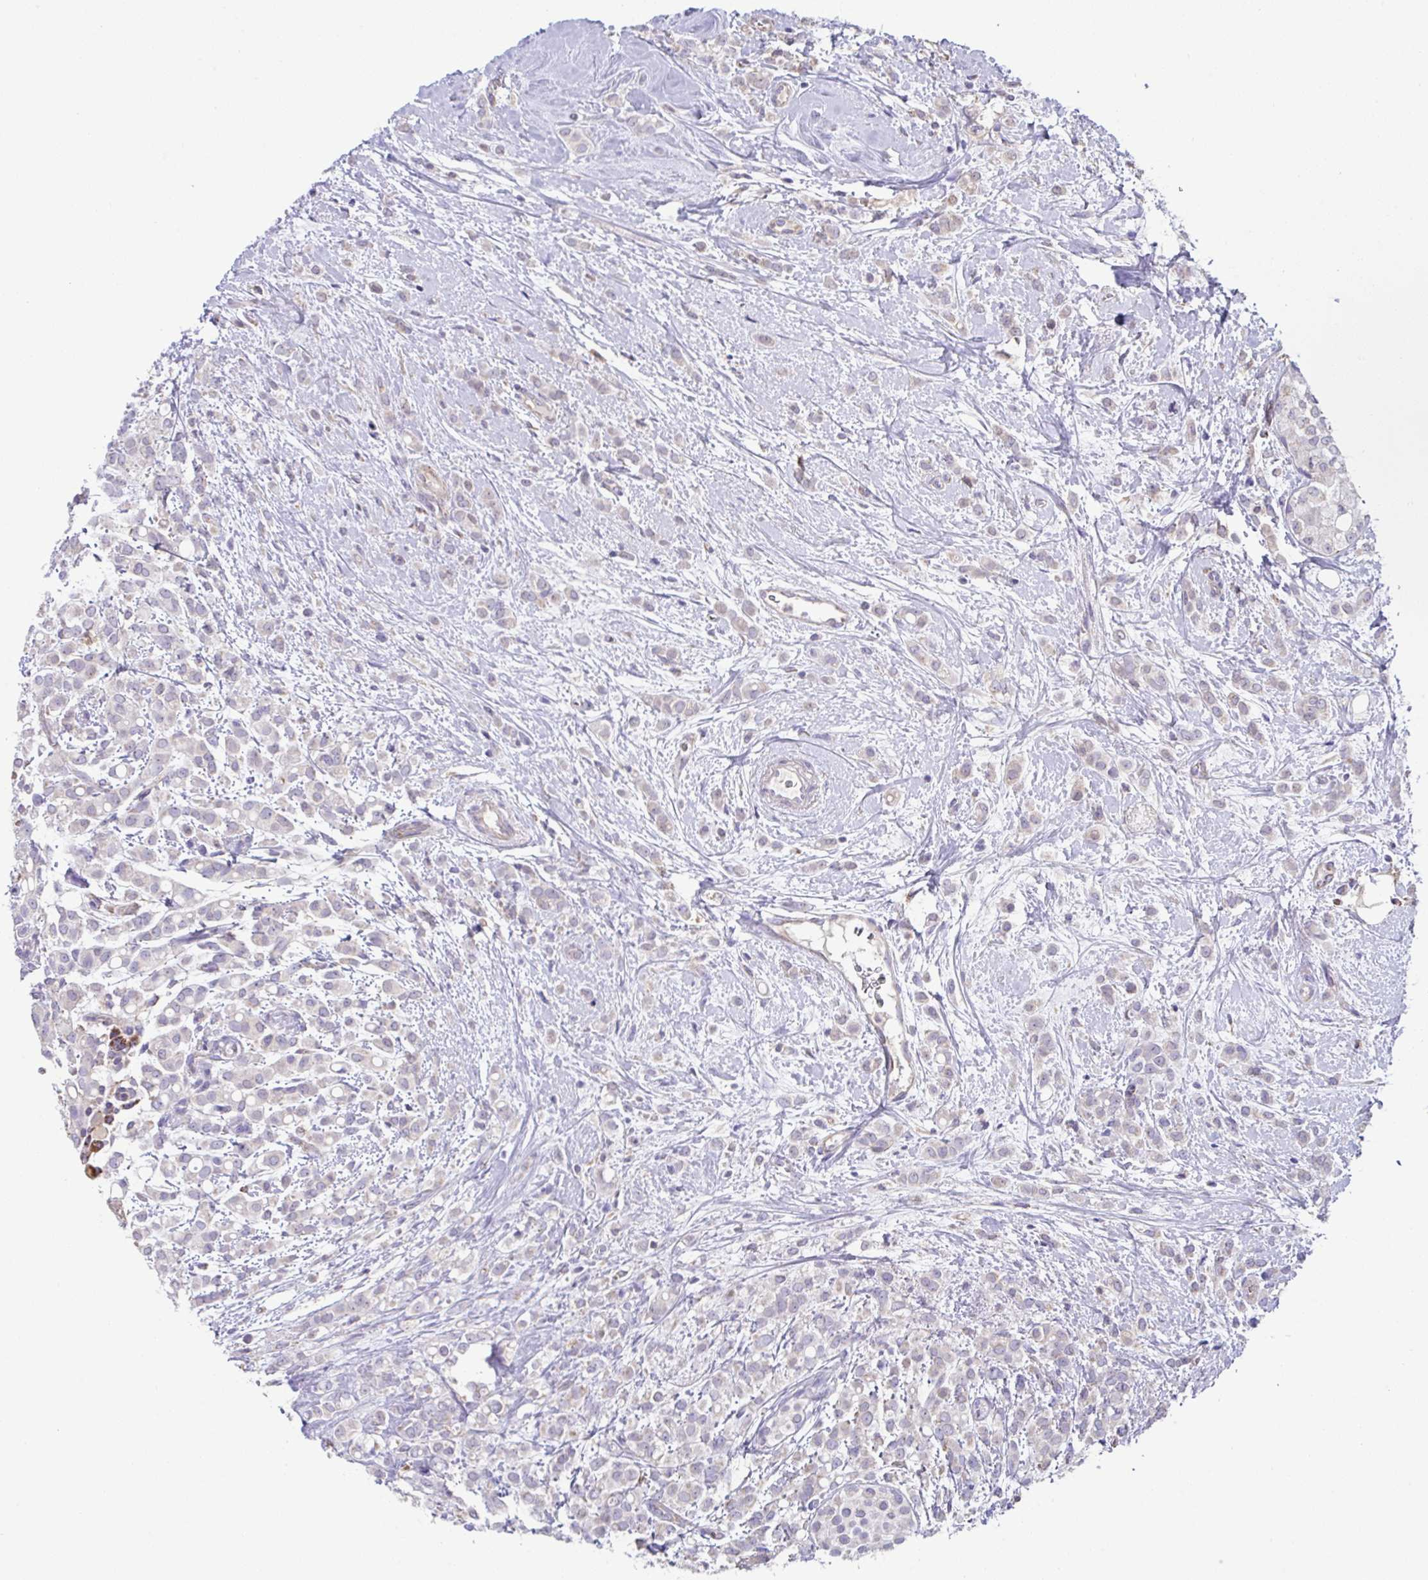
{"staining": {"intensity": "negative", "quantity": "none", "location": "none"}, "tissue": "breast cancer", "cell_type": "Tumor cells", "image_type": "cancer", "snomed": [{"axis": "morphology", "description": "Lobular carcinoma"}, {"axis": "topography", "description": "Breast"}], "caption": "This is an IHC image of breast cancer. There is no positivity in tumor cells.", "gene": "DOK7", "patient": {"sex": "female", "age": 68}}